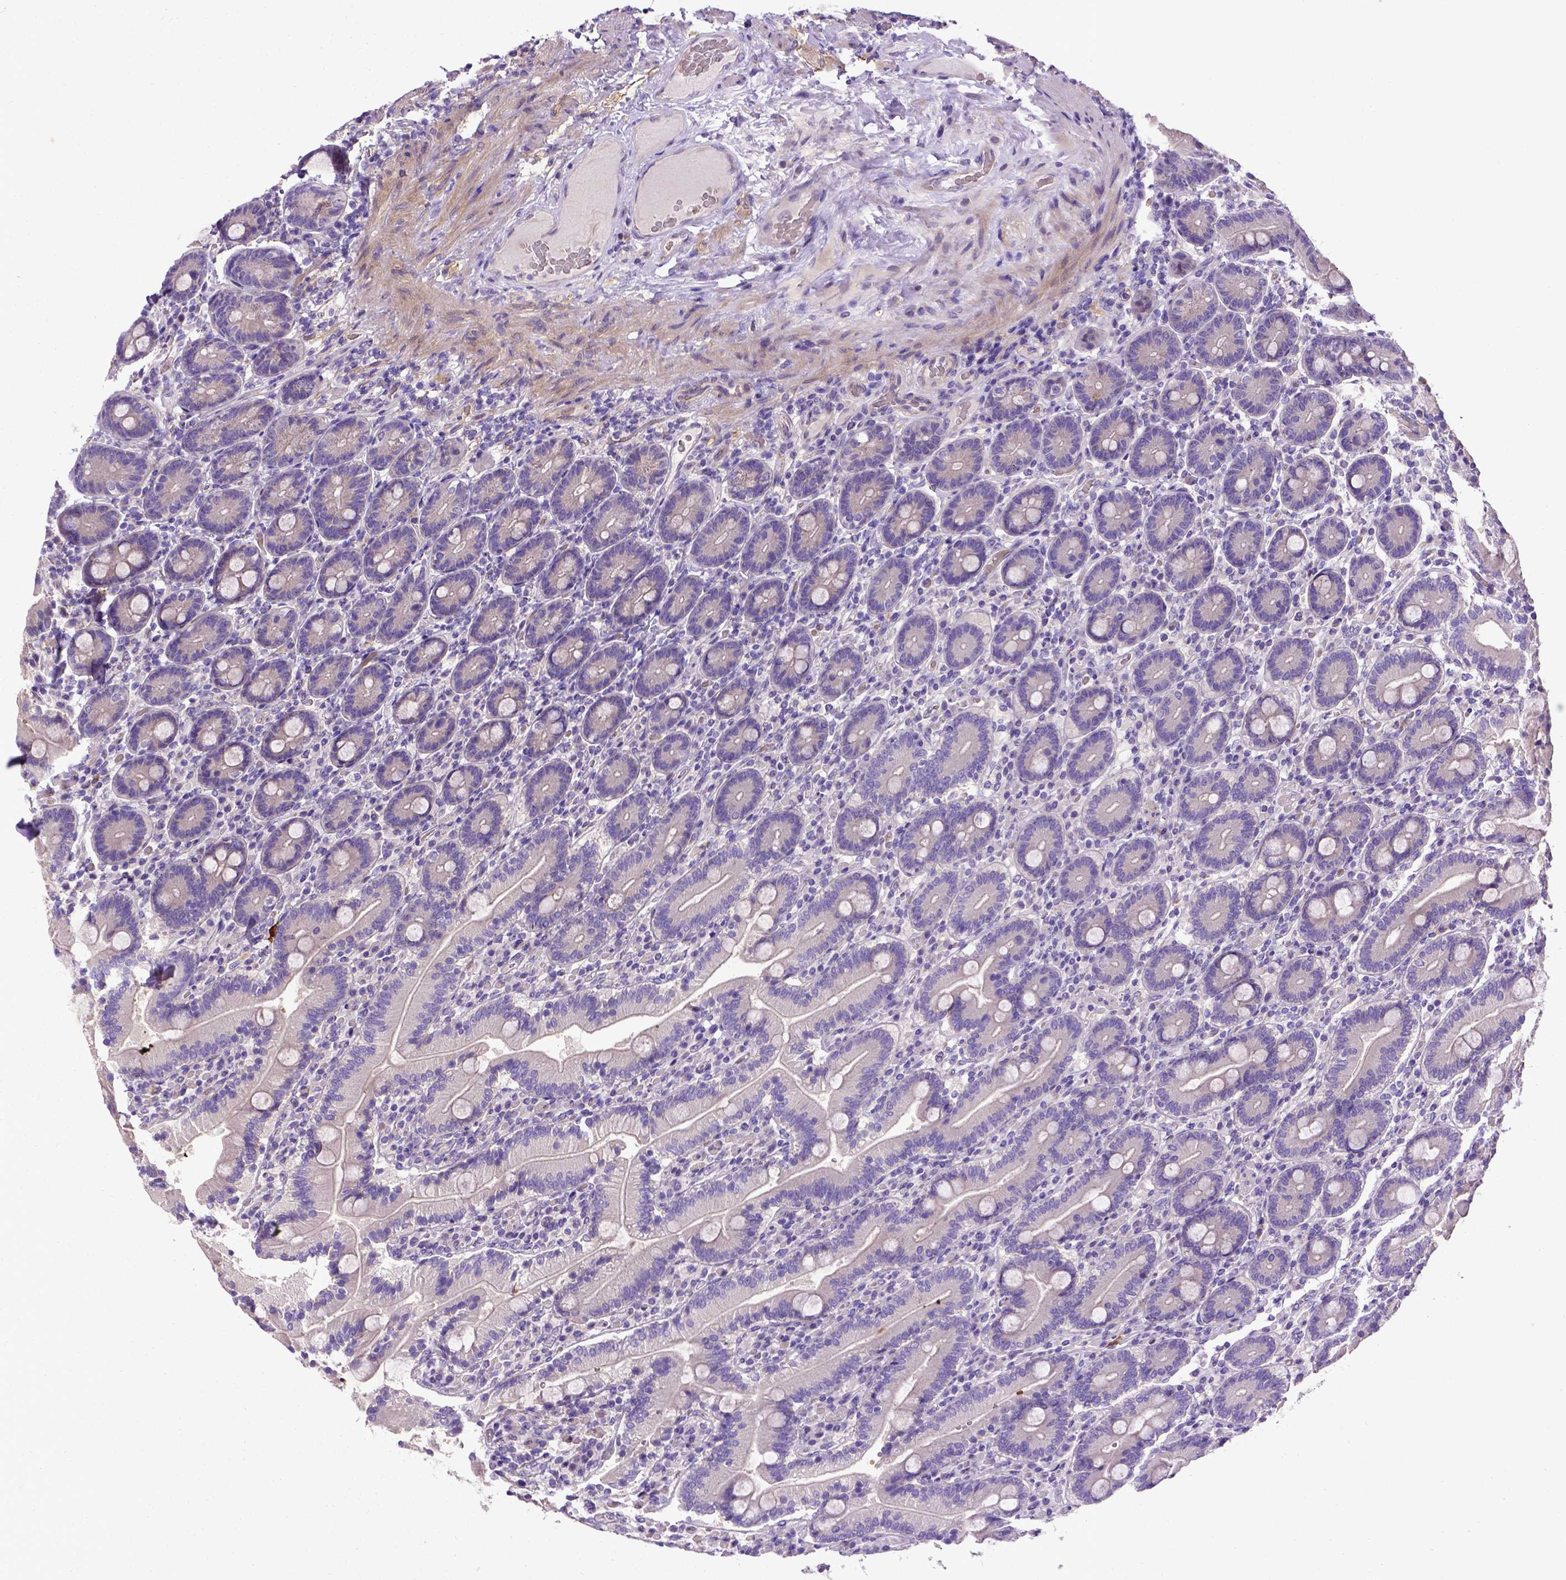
{"staining": {"intensity": "weak", "quantity": "<25%", "location": "cytoplasmic/membranous"}, "tissue": "duodenum", "cell_type": "Glandular cells", "image_type": "normal", "snomed": [{"axis": "morphology", "description": "Normal tissue, NOS"}, {"axis": "topography", "description": "Duodenum"}], "caption": "Immunohistochemical staining of unremarkable duodenum shows no significant positivity in glandular cells.", "gene": "ADAM12", "patient": {"sex": "female", "age": 62}}